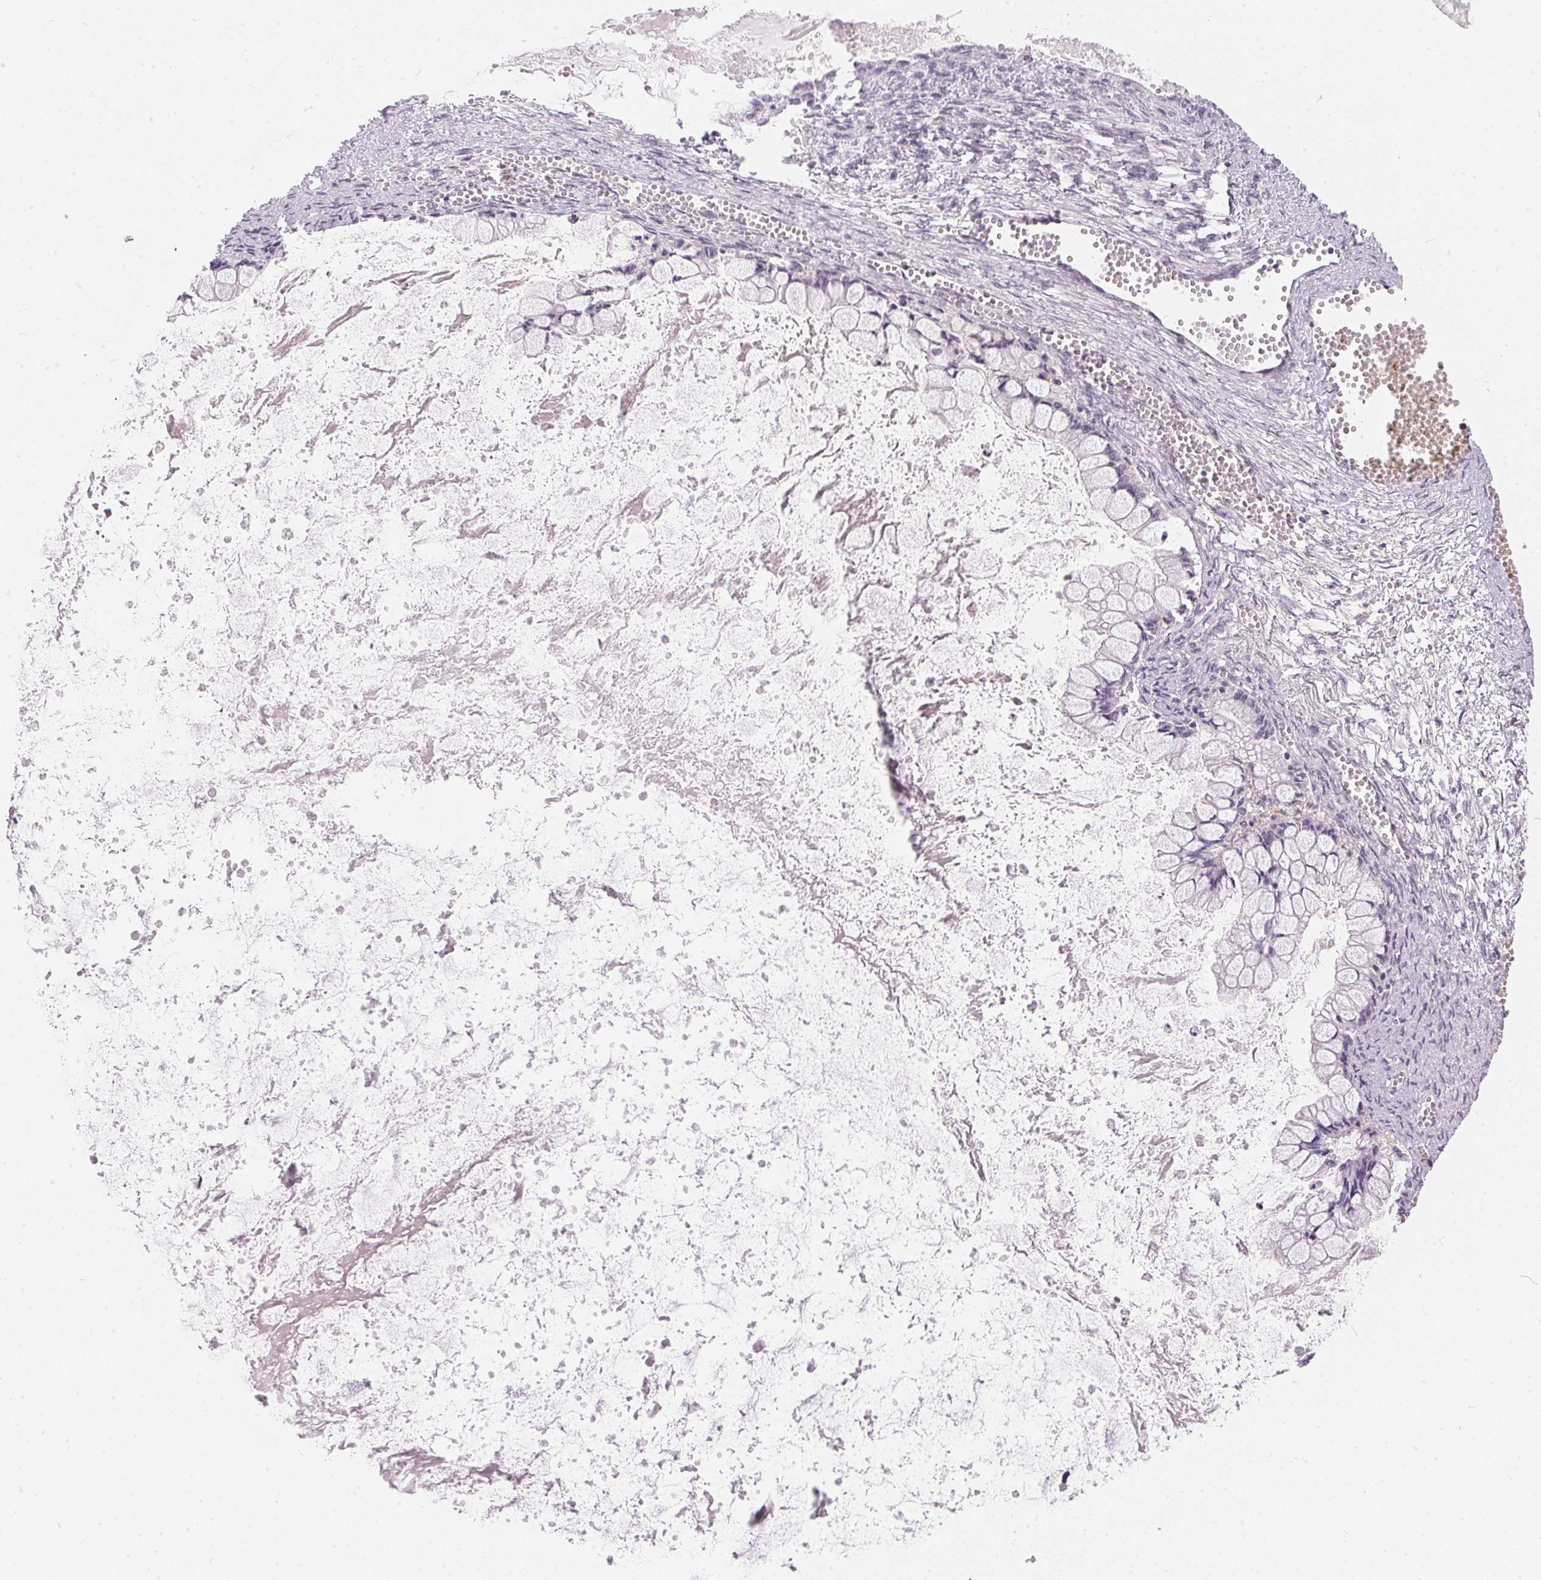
{"staining": {"intensity": "negative", "quantity": "none", "location": "none"}, "tissue": "ovarian cancer", "cell_type": "Tumor cells", "image_type": "cancer", "snomed": [{"axis": "morphology", "description": "Cystadenocarcinoma, mucinous, NOS"}, {"axis": "topography", "description": "Ovary"}], "caption": "Ovarian mucinous cystadenocarcinoma was stained to show a protein in brown. There is no significant positivity in tumor cells.", "gene": "BLMH", "patient": {"sex": "female", "age": 67}}